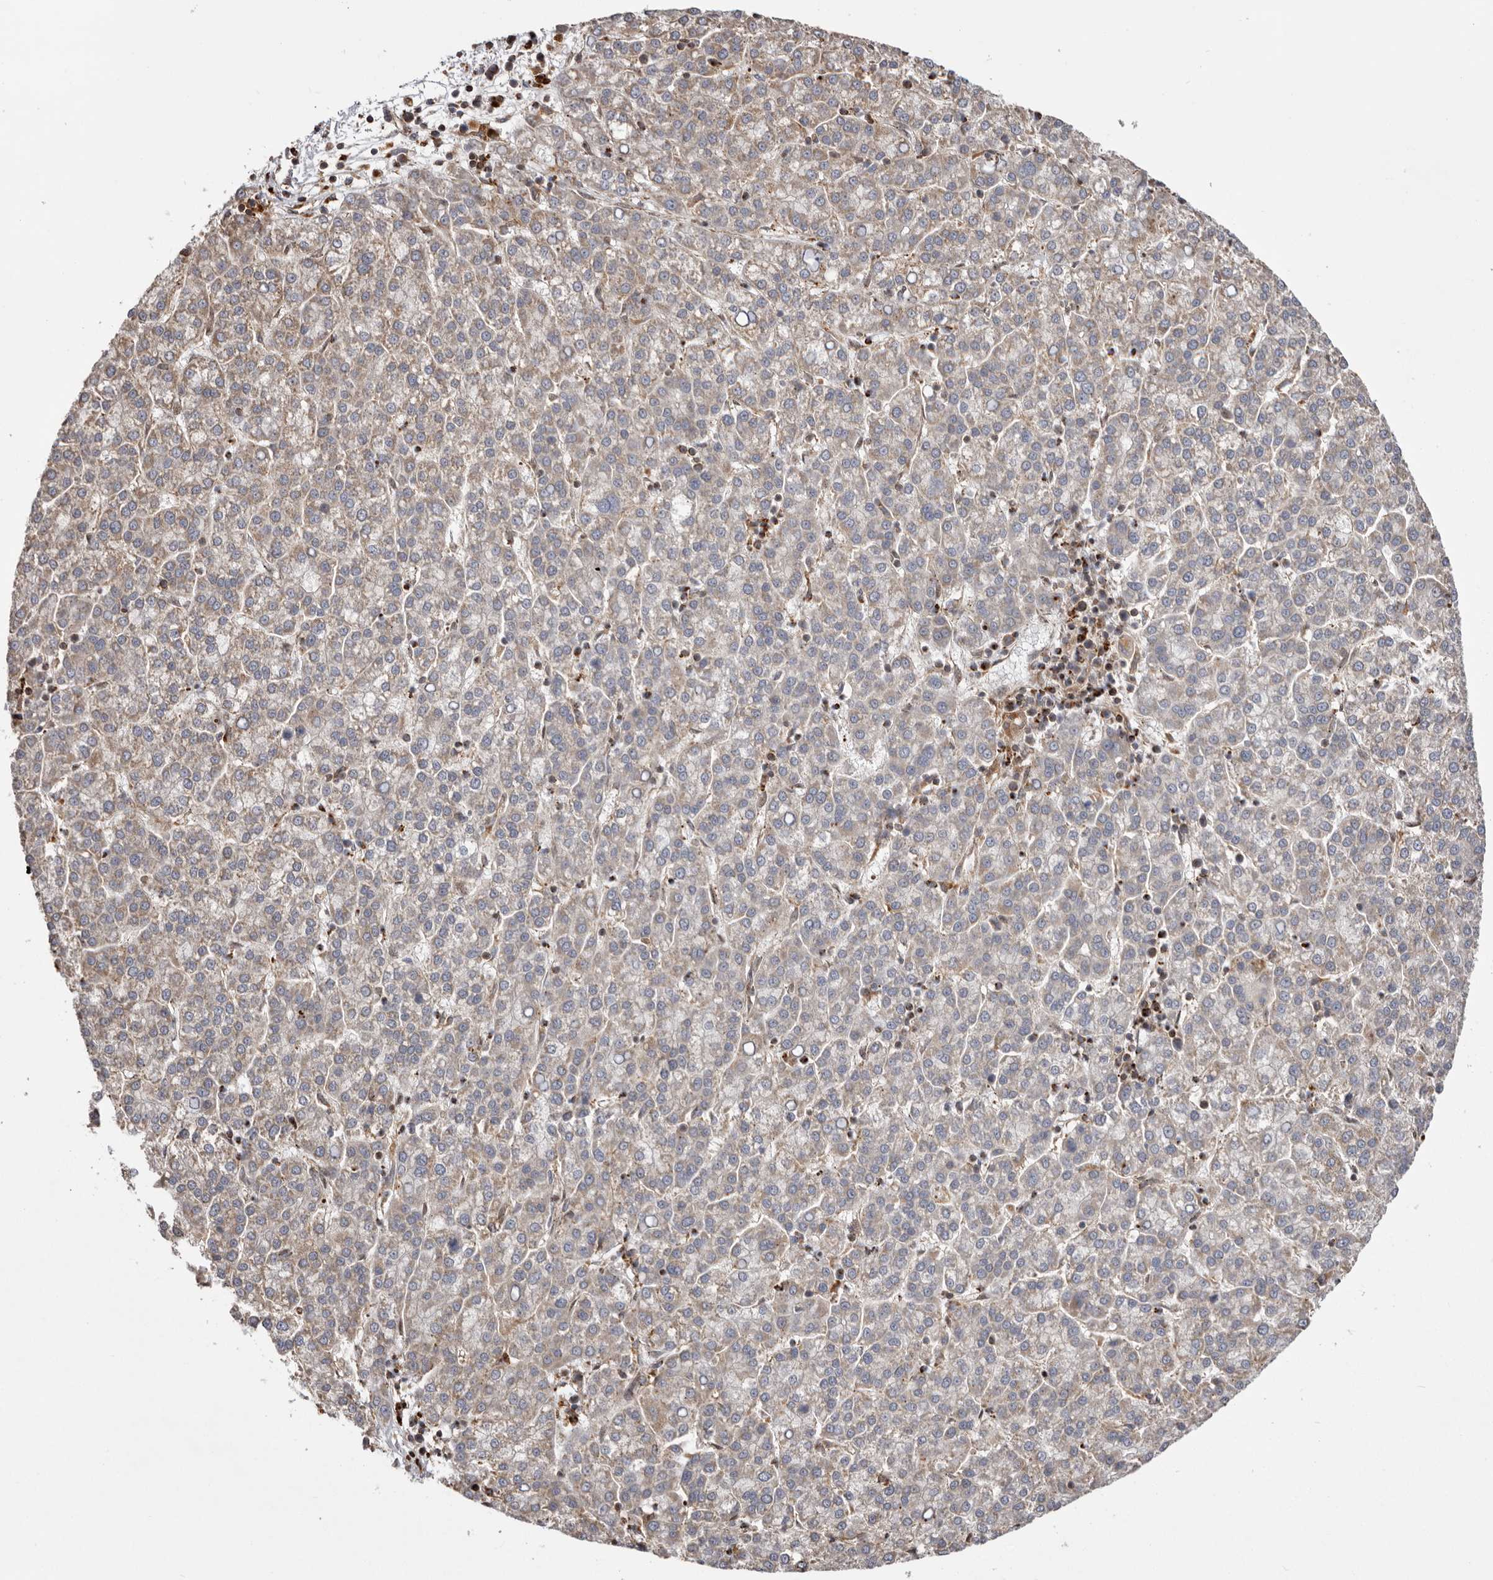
{"staining": {"intensity": "weak", "quantity": ">75%", "location": "cytoplasmic/membranous"}, "tissue": "liver cancer", "cell_type": "Tumor cells", "image_type": "cancer", "snomed": [{"axis": "morphology", "description": "Carcinoma, Hepatocellular, NOS"}, {"axis": "topography", "description": "Liver"}], "caption": "High-power microscopy captured an IHC image of liver hepatocellular carcinoma, revealing weak cytoplasmic/membranous positivity in about >75% of tumor cells.", "gene": "NUP43", "patient": {"sex": "female", "age": 58}}